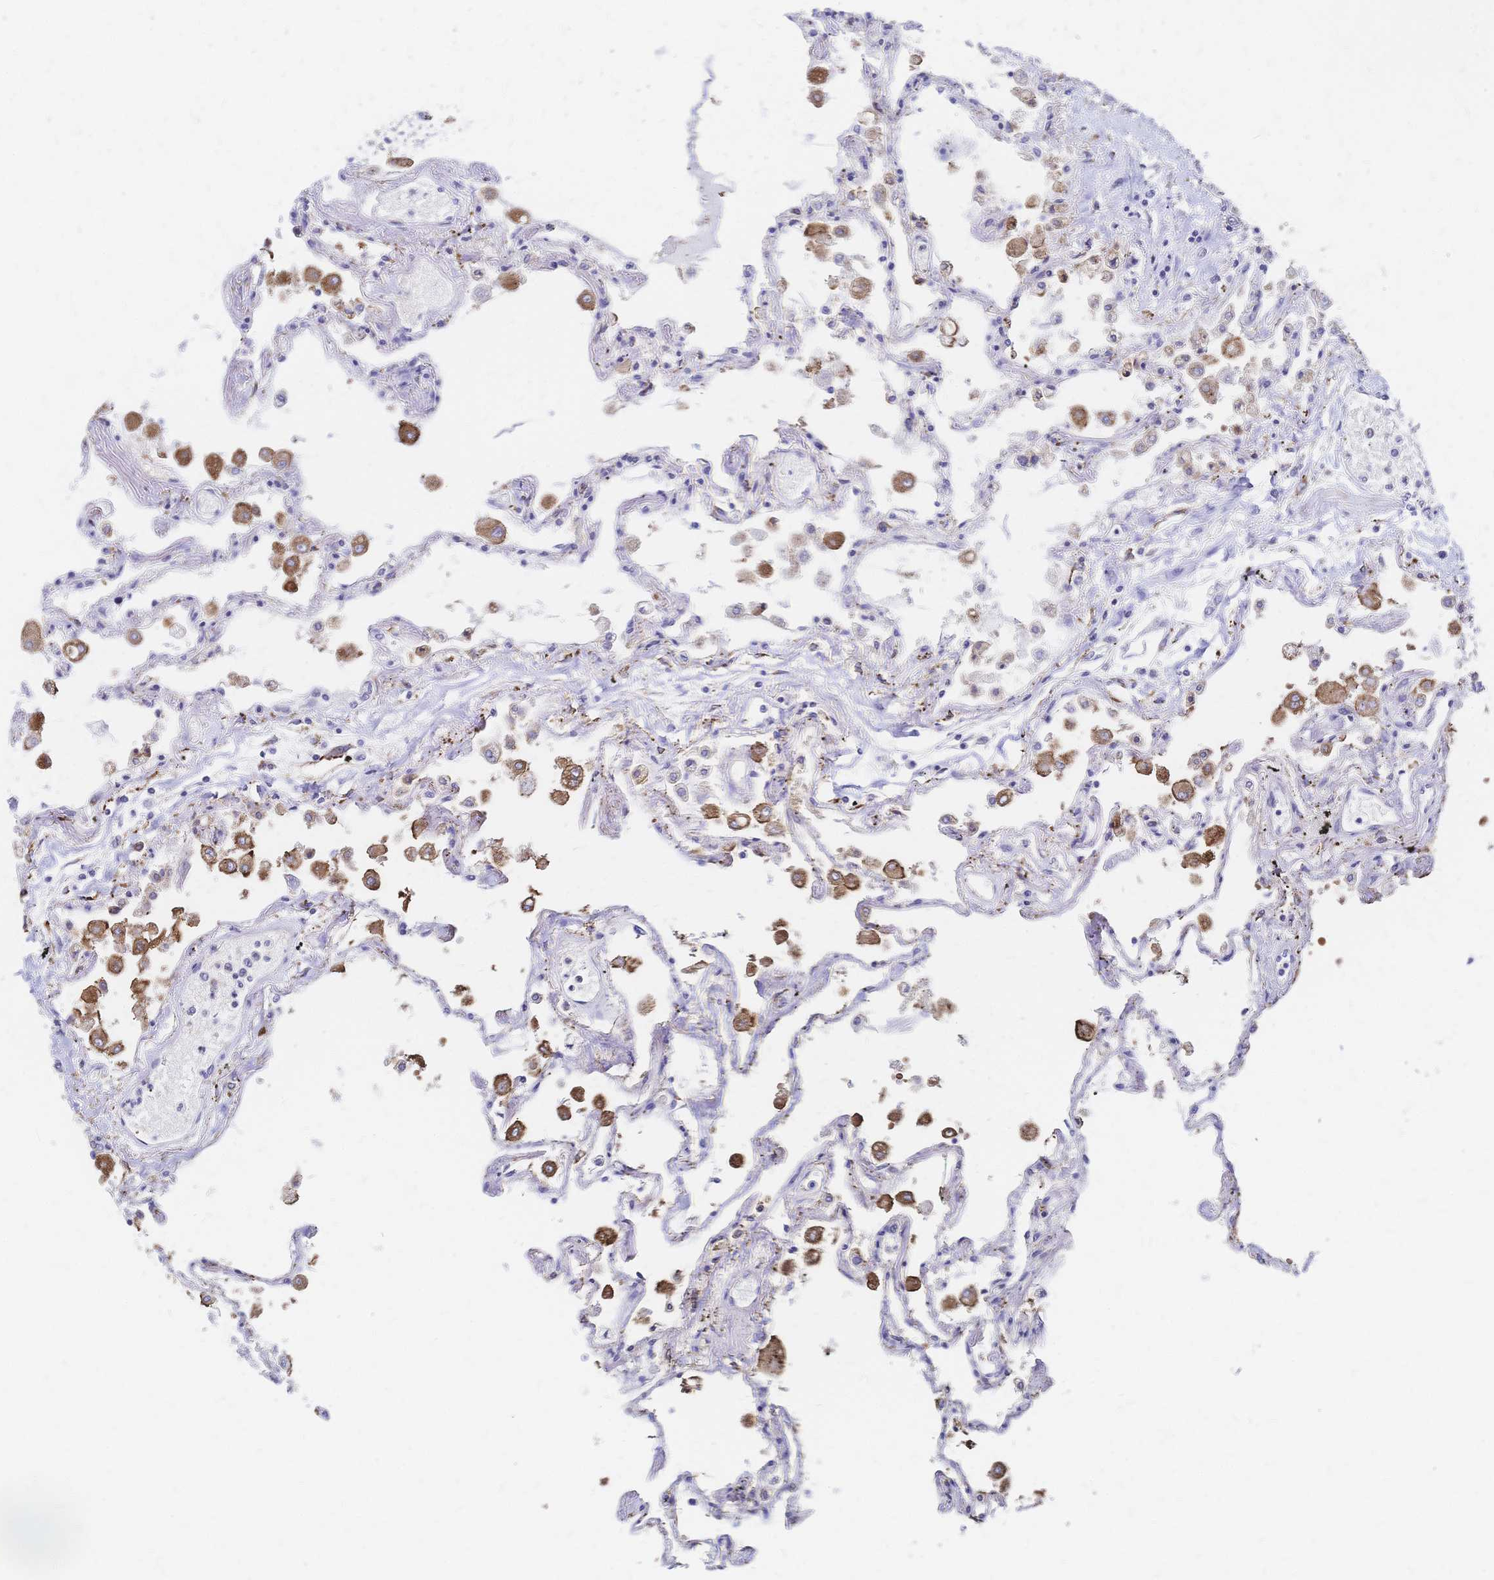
{"staining": {"intensity": "moderate", "quantity": "<25%", "location": "cytoplasmic/membranous"}, "tissue": "lung", "cell_type": "Alveolar cells", "image_type": "normal", "snomed": [{"axis": "morphology", "description": "Normal tissue, NOS"}, {"axis": "morphology", "description": "Adenocarcinoma, NOS"}, {"axis": "topography", "description": "Cartilage tissue"}, {"axis": "topography", "description": "Lung"}], "caption": "Moderate cytoplasmic/membranous staining for a protein is identified in about <25% of alveolar cells of unremarkable lung using IHC.", "gene": "SLC5A1", "patient": {"sex": "female", "age": 67}}